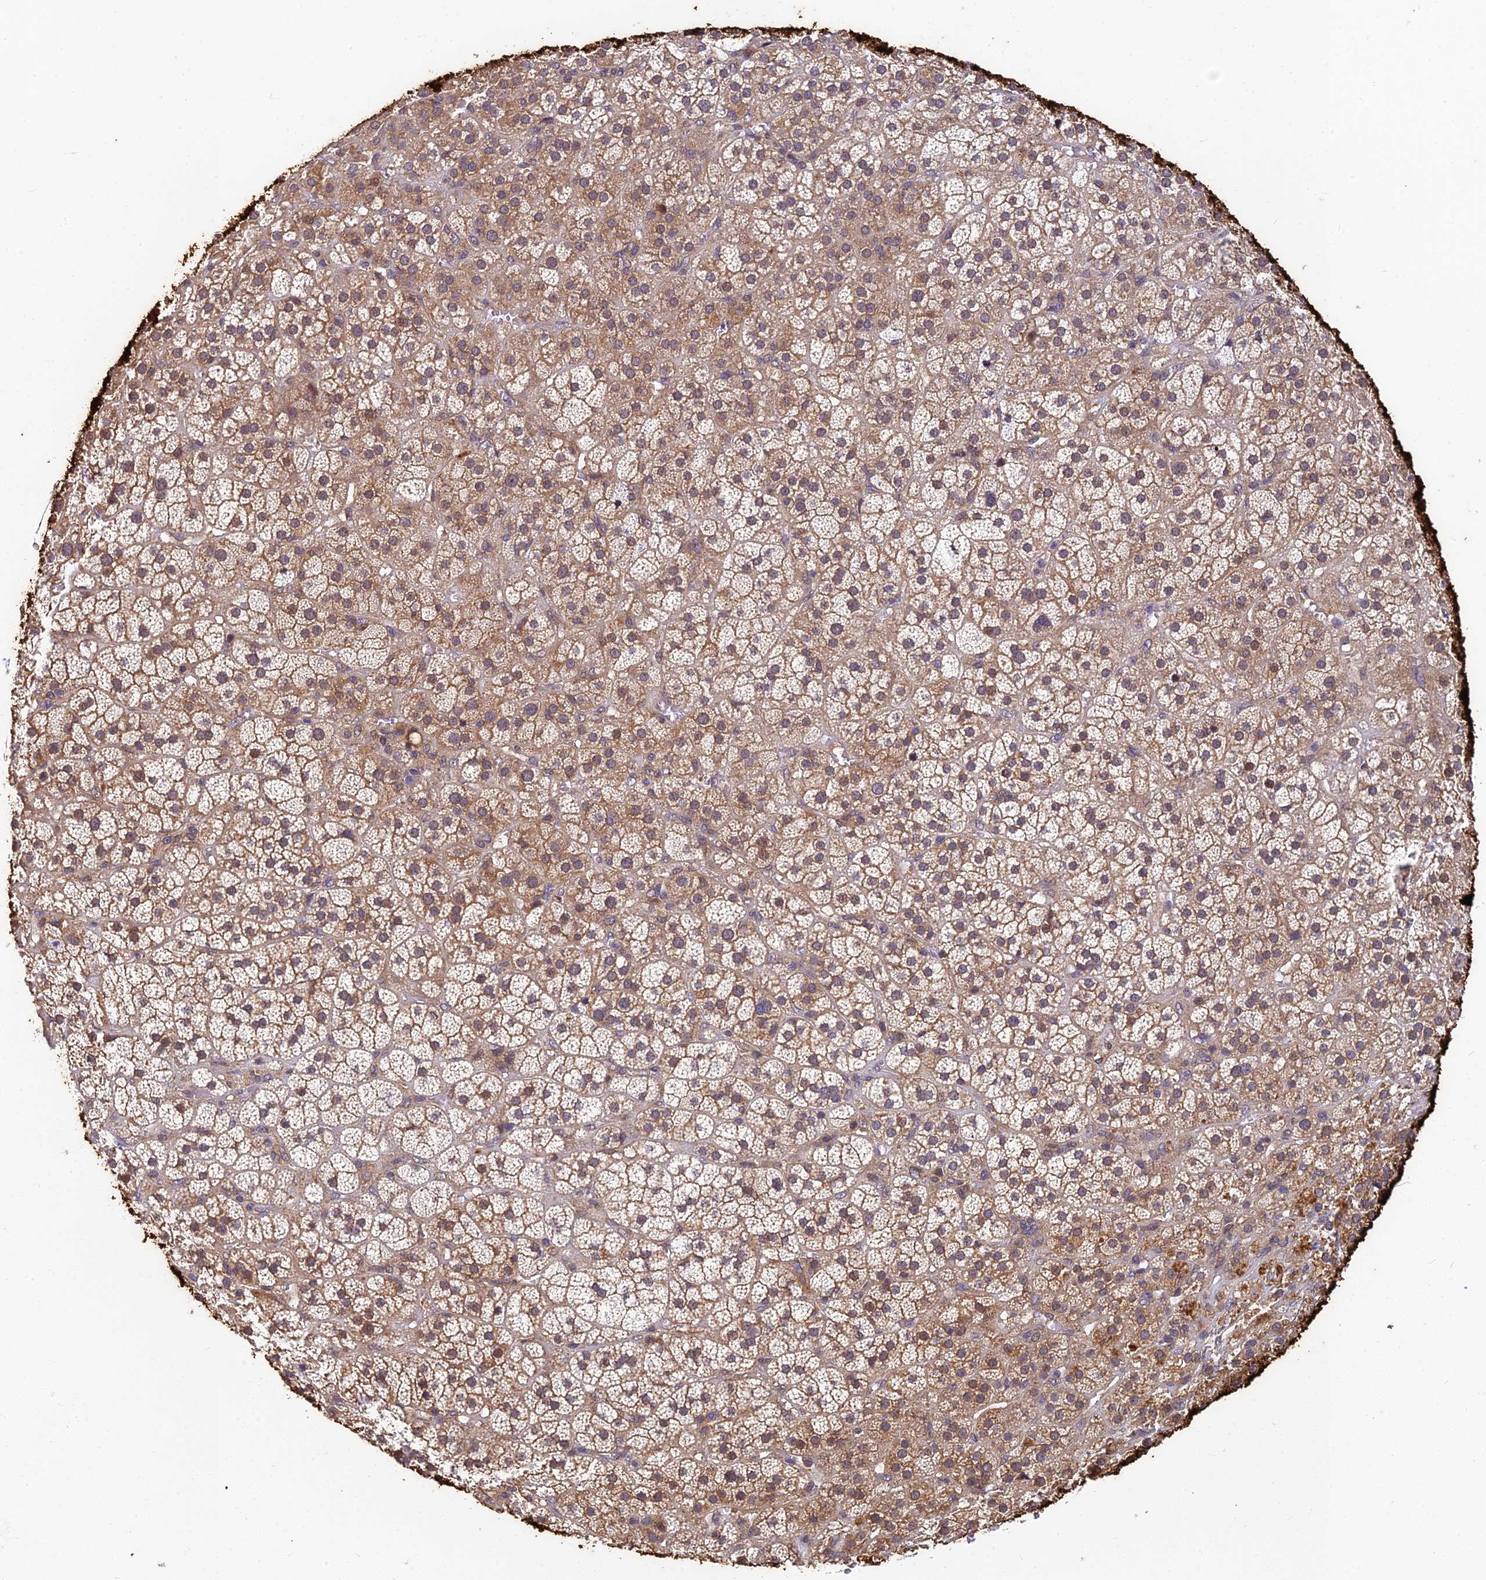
{"staining": {"intensity": "weak", "quantity": "25%-75%", "location": "cytoplasmic/membranous"}, "tissue": "adrenal gland", "cell_type": "Glandular cells", "image_type": "normal", "snomed": [{"axis": "morphology", "description": "Normal tissue, NOS"}, {"axis": "topography", "description": "Adrenal gland"}], "caption": "High-magnification brightfield microscopy of normal adrenal gland stained with DAB (brown) and counterstained with hematoxylin (blue). glandular cells exhibit weak cytoplasmic/membranous expression is appreciated in about25%-75% of cells. (brown staining indicates protein expression, while blue staining denotes nuclei).", "gene": "PIKFYVE", "patient": {"sex": "female", "age": 70}}